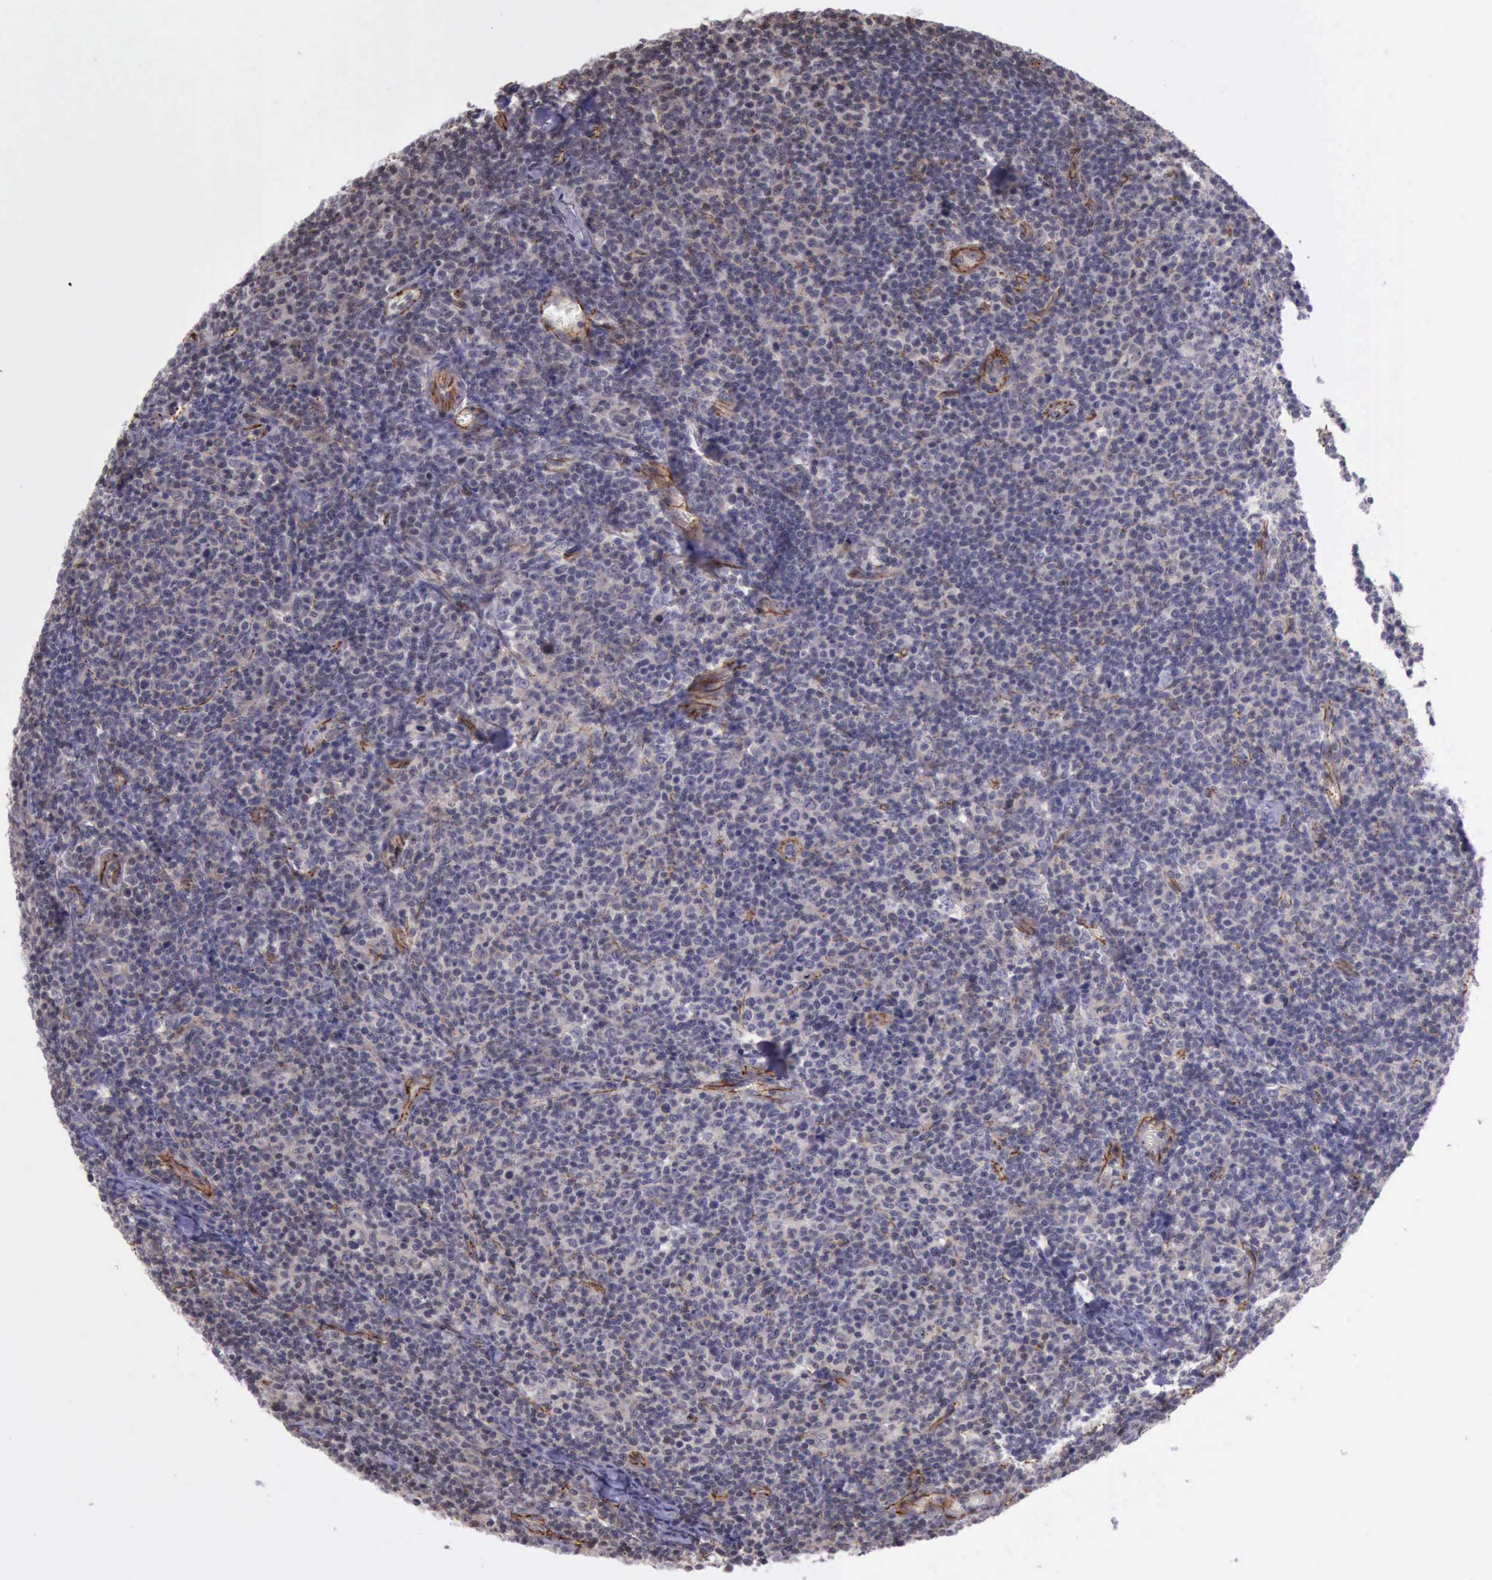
{"staining": {"intensity": "negative", "quantity": "none", "location": "none"}, "tissue": "lymphoma", "cell_type": "Tumor cells", "image_type": "cancer", "snomed": [{"axis": "morphology", "description": "Malignant lymphoma, non-Hodgkin's type, Low grade"}, {"axis": "topography", "description": "Lymph node"}], "caption": "Human low-grade malignant lymphoma, non-Hodgkin's type stained for a protein using immunohistochemistry (IHC) demonstrates no positivity in tumor cells.", "gene": "CTNNB1", "patient": {"sex": "male", "age": 74}}